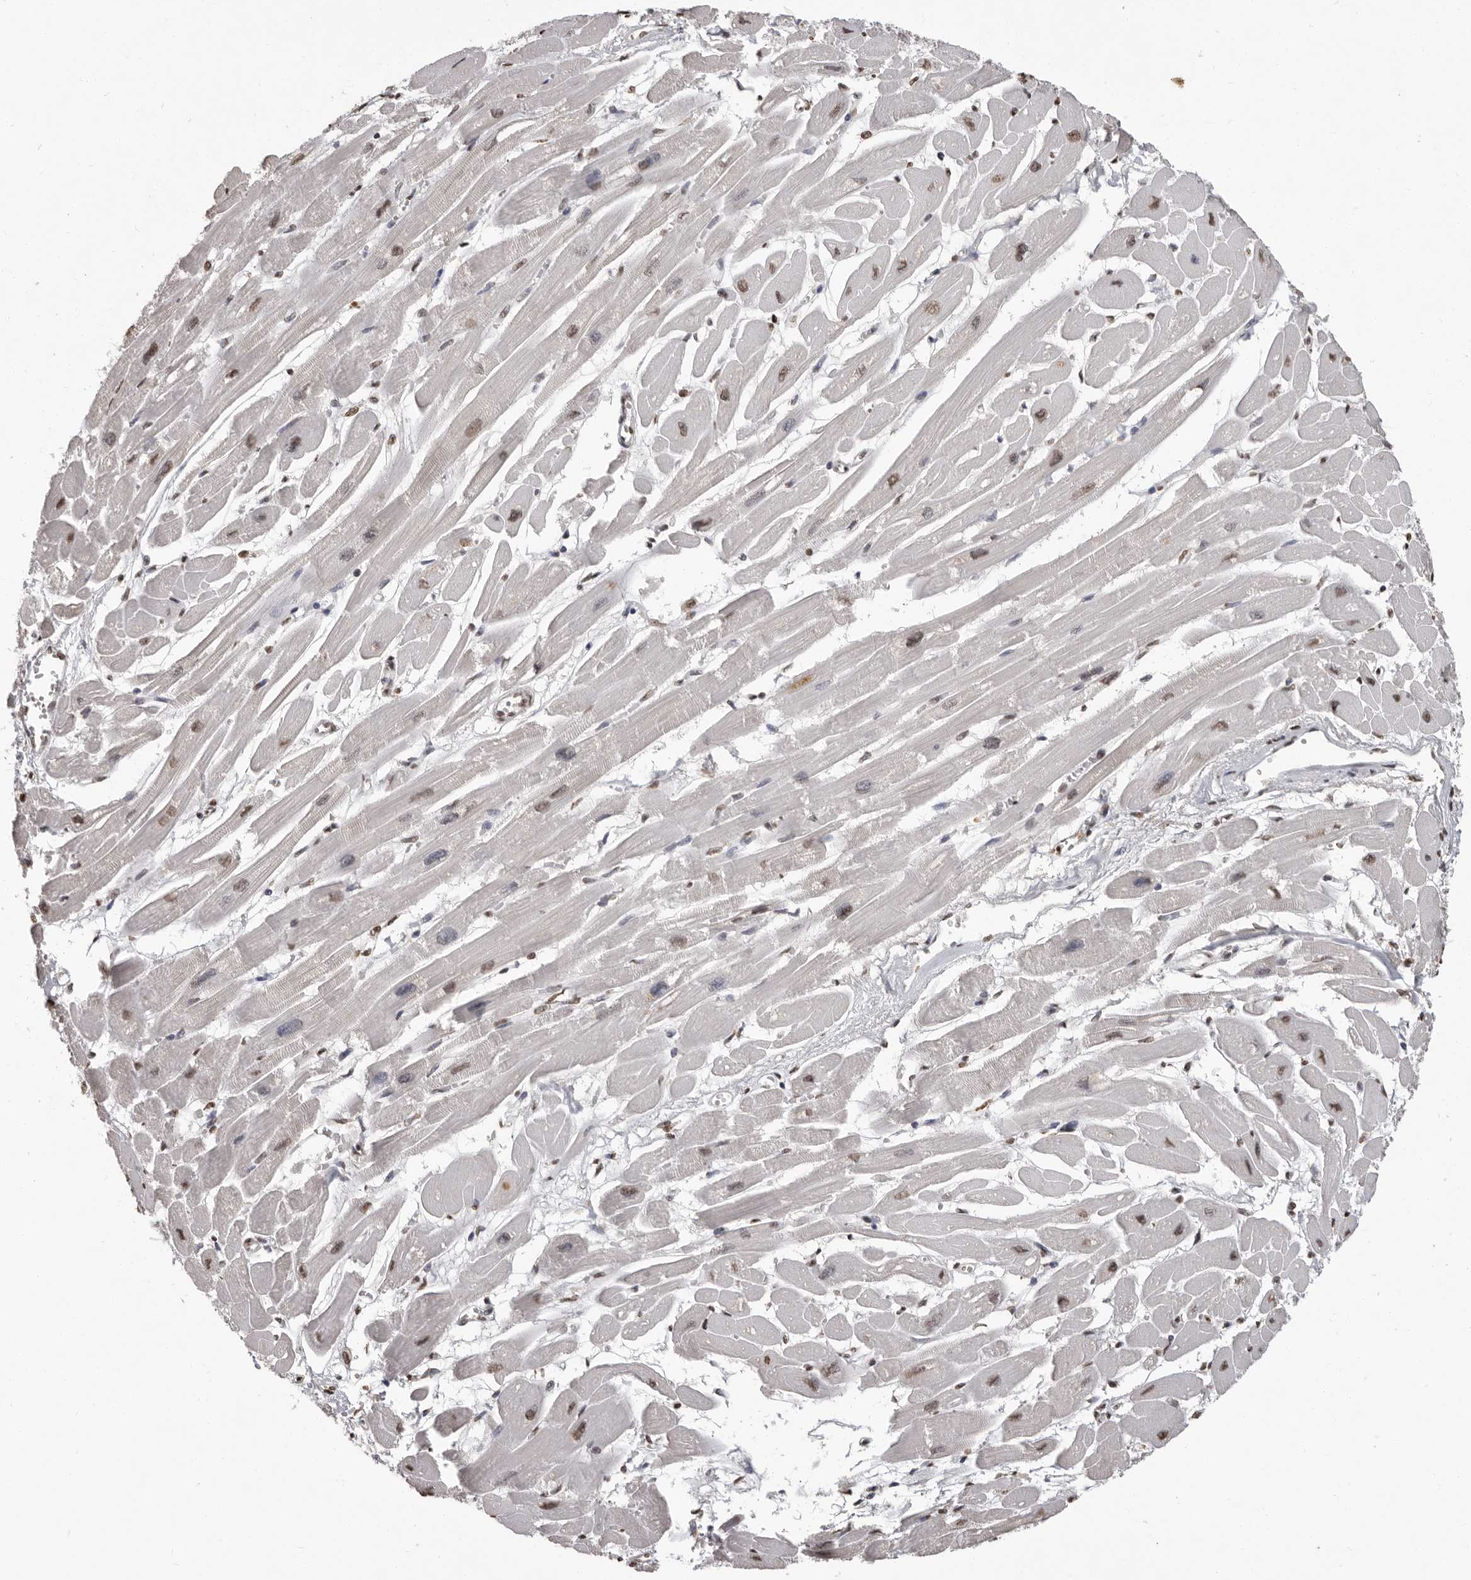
{"staining": {"intensity": "moderate", "quantity": "25%-75%", "location": "cytoplasmic/membranous,nuclear"}, "tissue": "heart muscle", "cell_type": "Cardiomyocytes", "image_type": "normal", "snomed": [{"axis": "morphology", "description": "Normal tissue, NOS"}, {"axis": "topography", "description": "Heart"}], "caption": "This micrograph shows normal heart muscle stained with immunohistochemistry (IHC) to label a protein in brown. The cytoplasmic/membranous,nuclear of cardiomyocytes show moderate positivity for the protein. Nuclei are counter-stained blue.", "gene": "WDR45", "patient": {"sex": "female", "age": 54}}